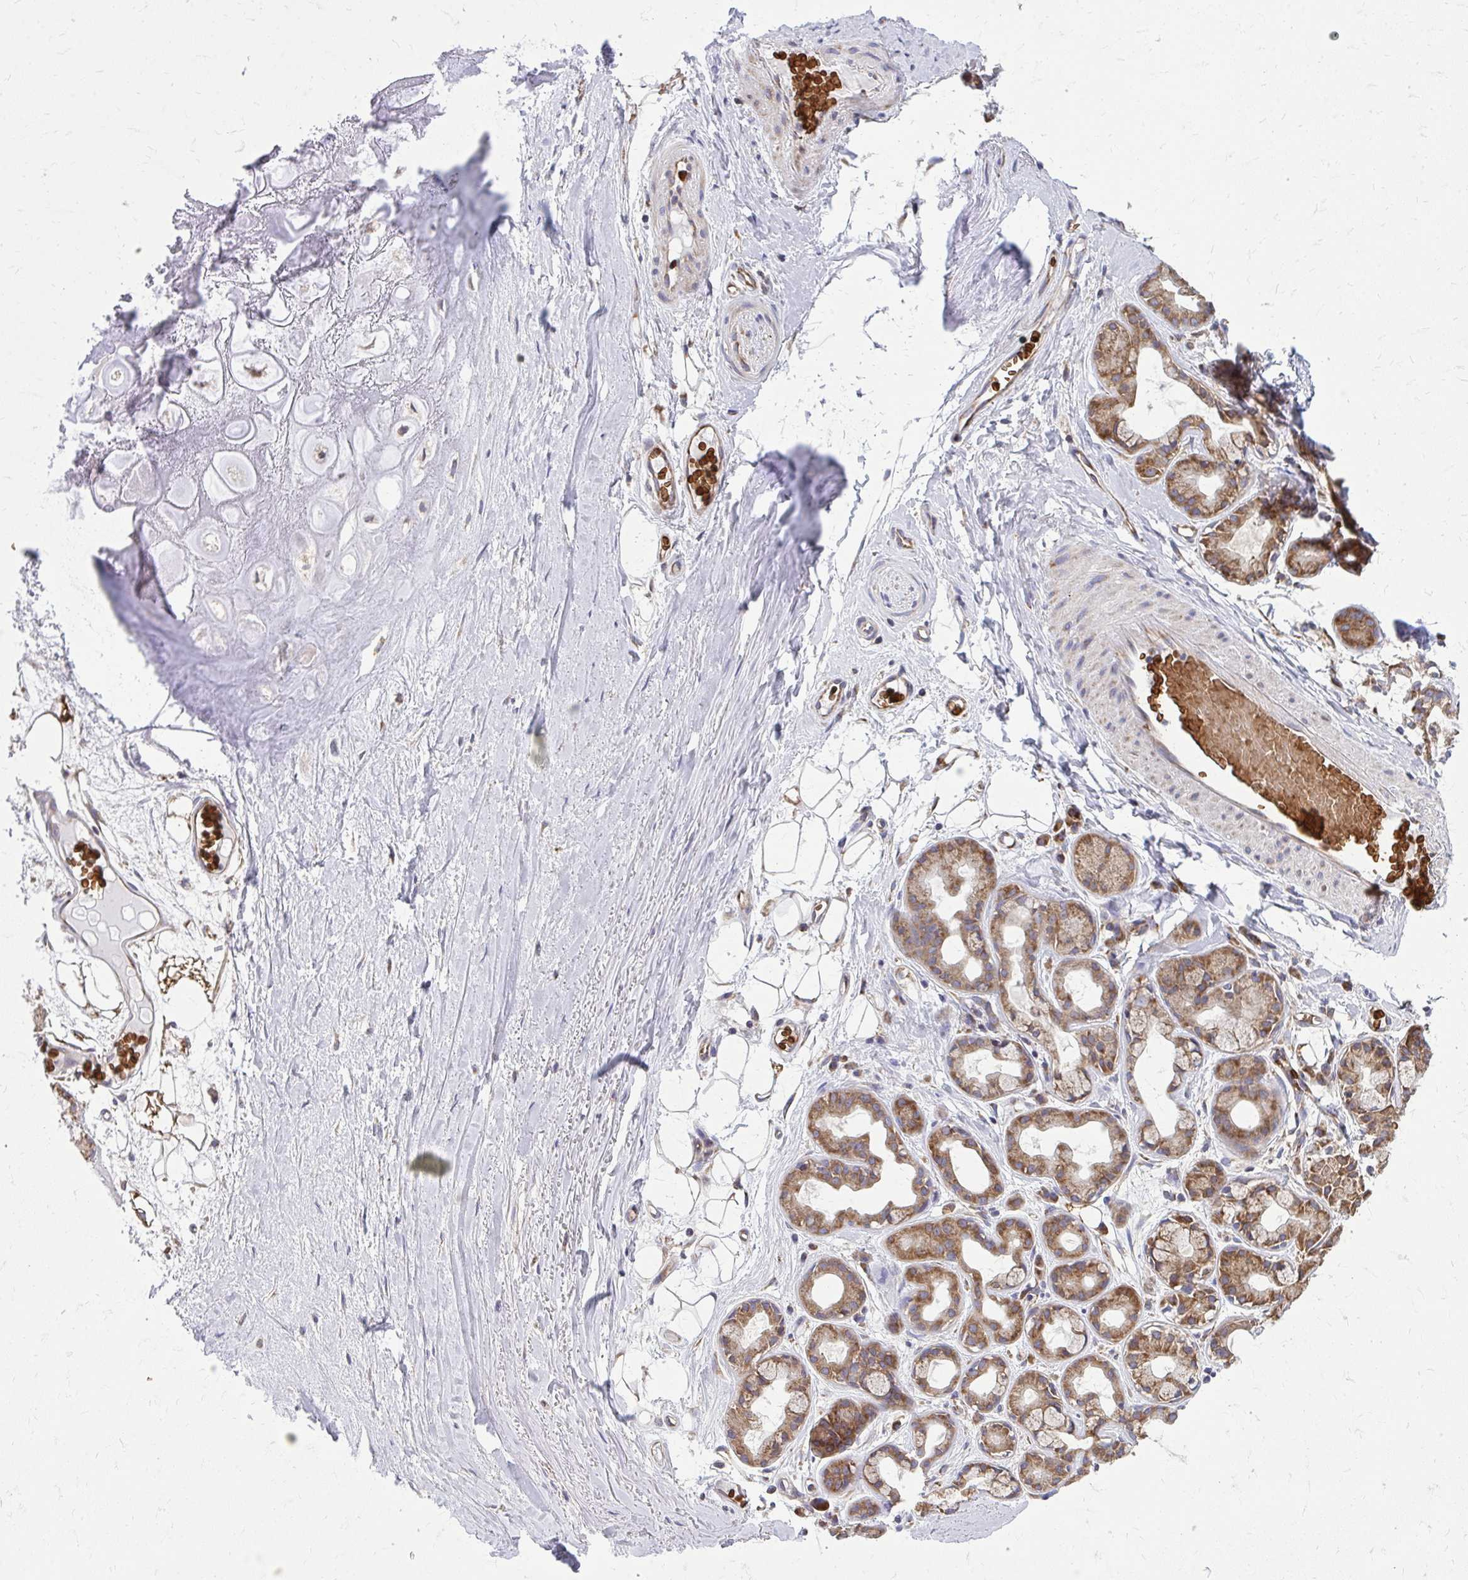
{"staining": {"intensity": "negative", "quantity": "none", "location": "none"}, "tissue": "adipose tissue", "cell_type": "Adipocytes", "image_type": "normal", "snomed": [{"axis": "morphology", "description": "Normal tissue, NOS"}, {"axis": "topography", "description": "Lymph node"}, {"axis": "topography", "description": "Cartilage tissue"}, {"axis": "topography", "description": "Nasopharynx"}], "caption": "This photomicrograph is of normal adipose tissue stained with IHC to label a protein in brown with the nuclei are counter-stained blue. There is no staining in adipocytes.", "gene": "PDK4", "patient": {"sex": "male", "age": 63}}